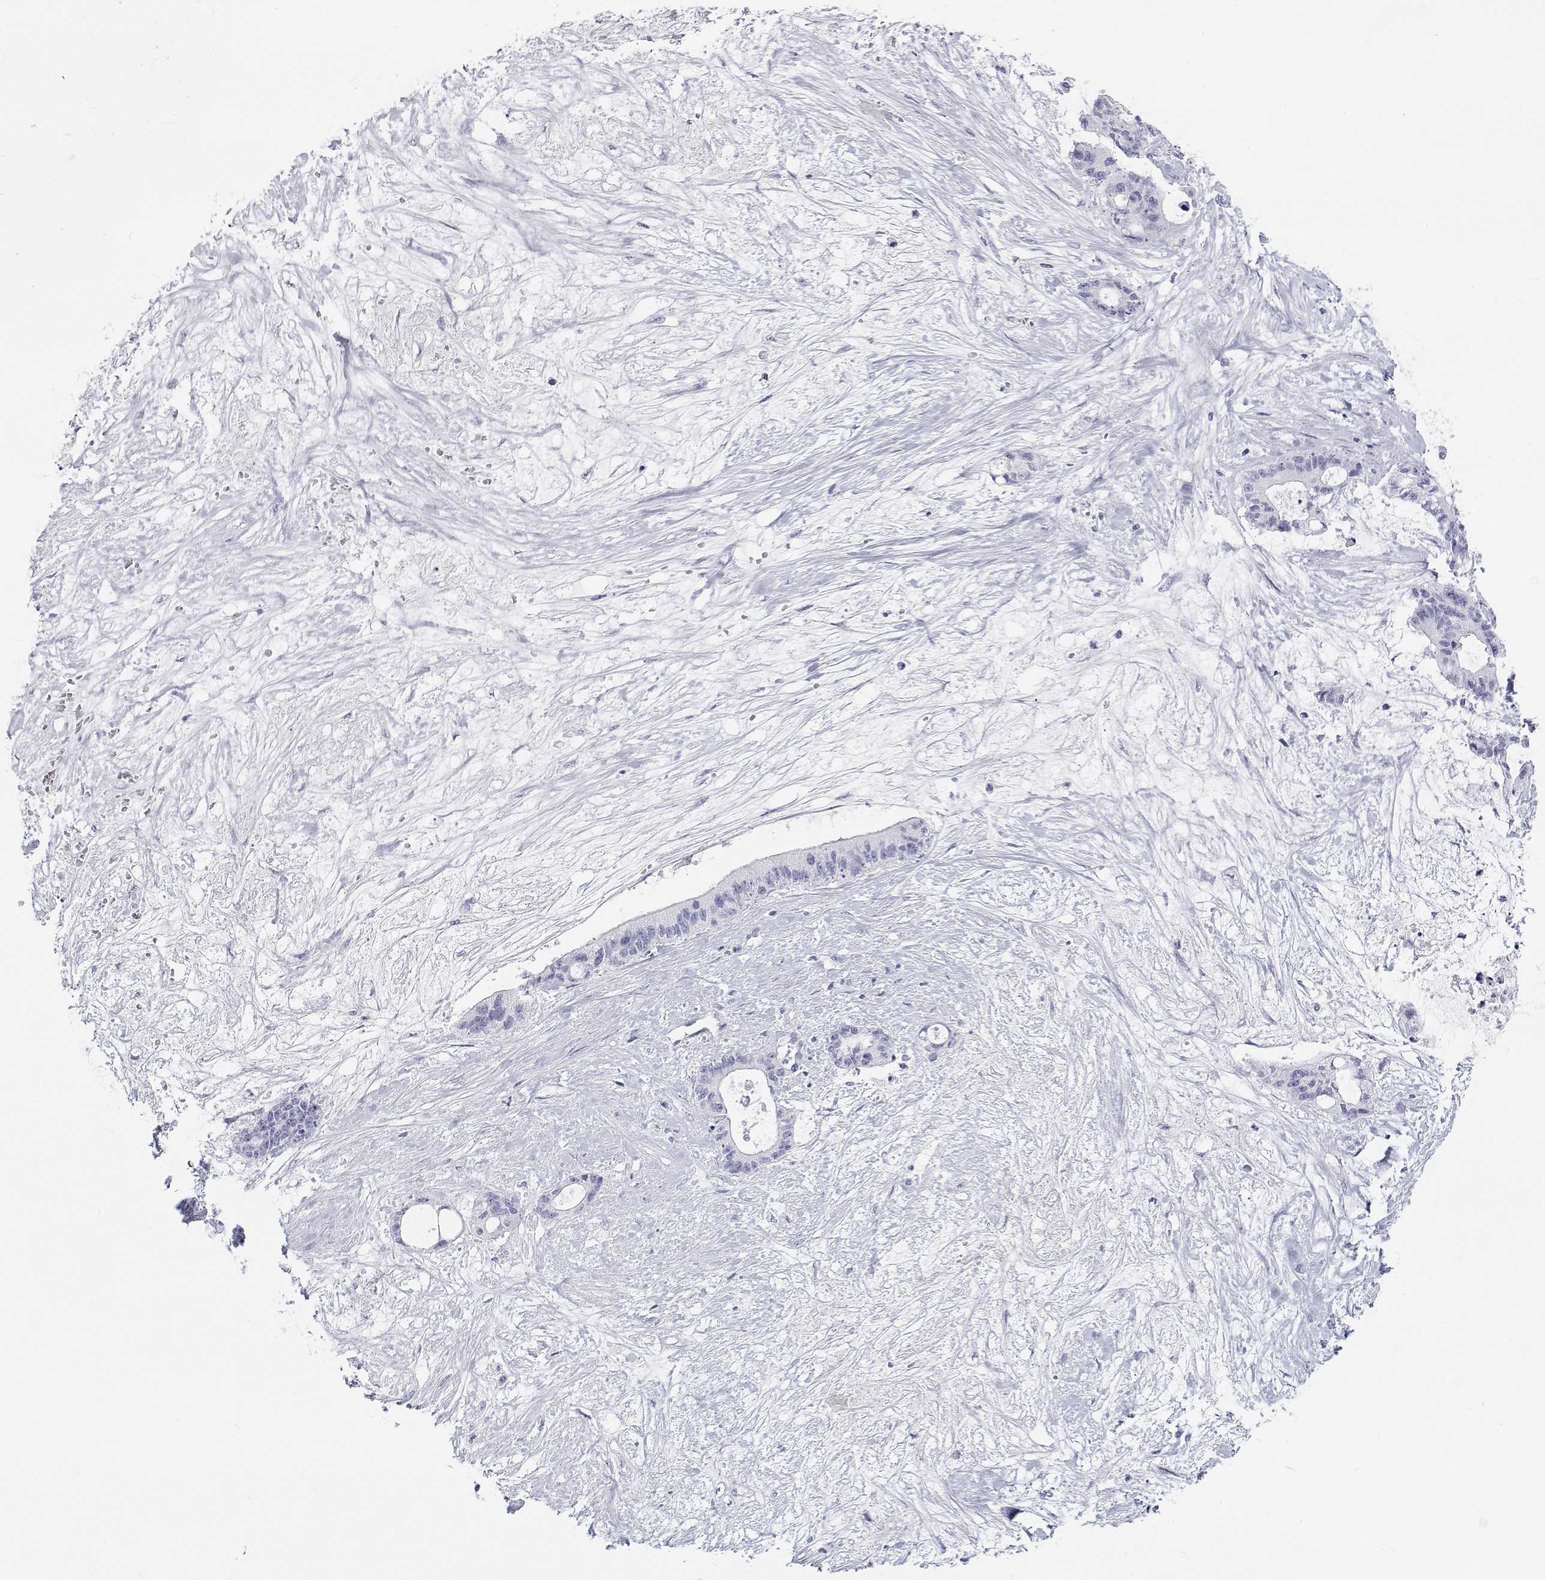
{"staining": {"intensity": "negative", "quantity": "none", "location": "none"}, "tissue": "liver cancer", "cell_type": "Tumor cells", "image_type": "cancer", "snomed": [{"axis": "morphology", "description": "Normal tissue, NOS"}, {"axis": "morphology", "description": "Cholangiocarcinoma"}, {"axis": "topography", "description": "Liver"}, {"axis": "topography", "description": "Peripheral nerve tissue"}], "caption": "This image is of liver cancer (cholangiocarcinoma) stained with immunohistochemistry to label a protein in brown with the nuclei are counter-stained blue. There is no expression in tumor cells.", "gene": "TTN", "patient": {"sex": "female", "age": 73}}